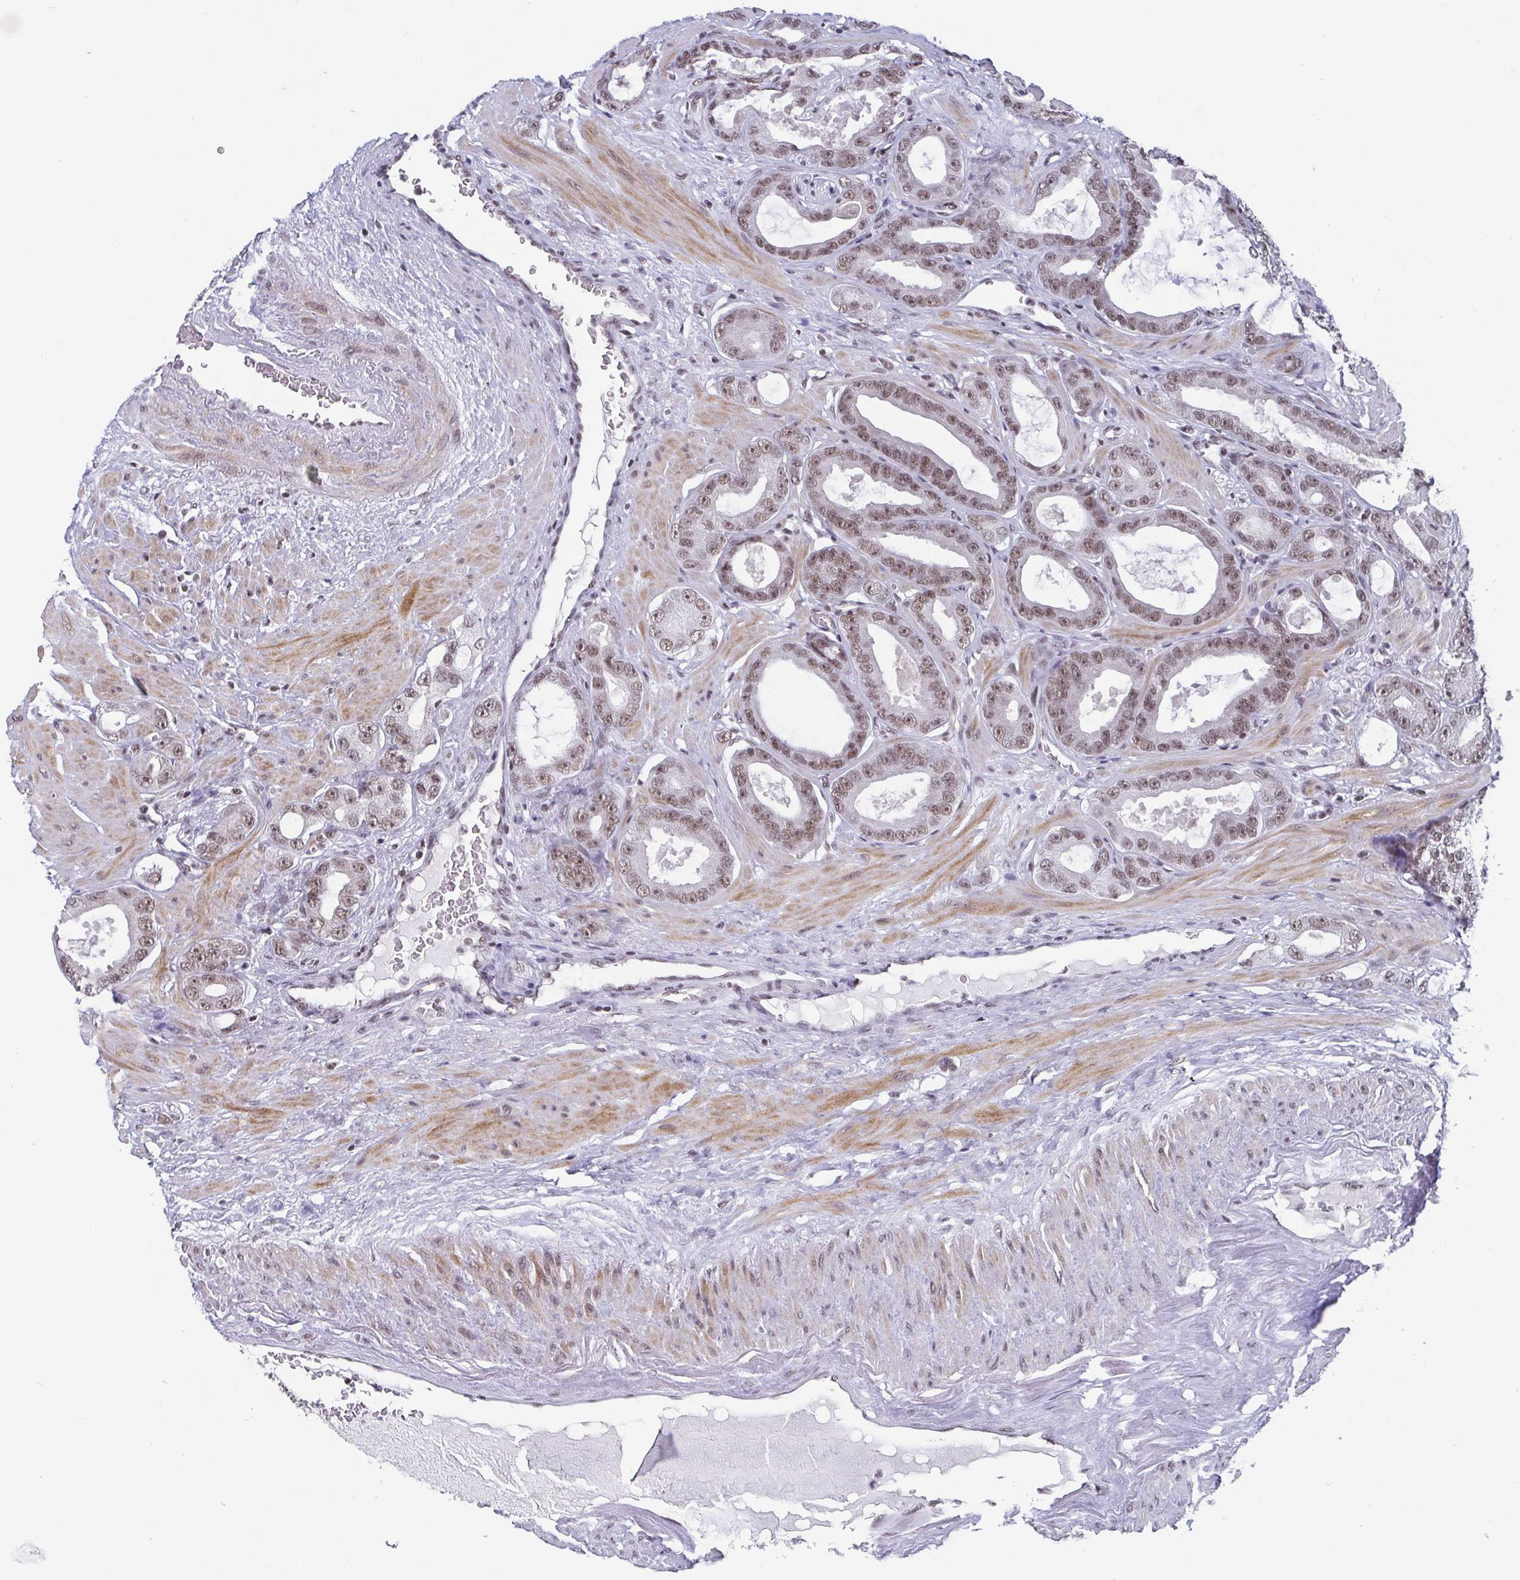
{"staining": {"intensity": "moderate", "quantity": ">75%", "location": "nuclear"}, "tissue": "prostate cancer", "cell_type": "Tumor cells", "image_type": "cancer", "snomed": [{"axis": "morphology", "description": "Adenocarcinoma, High grade"}, {"axis": "topography", "description": "Prostate"}], "caption": "This is an image of immunohistochemistry (IHC) staining of prostate adenocarcinoma (high-grade), which shows moderate expression in the nuclear of tumor cells.", "gene": "CTCF", "patient": {"sex": "male", "age": 65}}